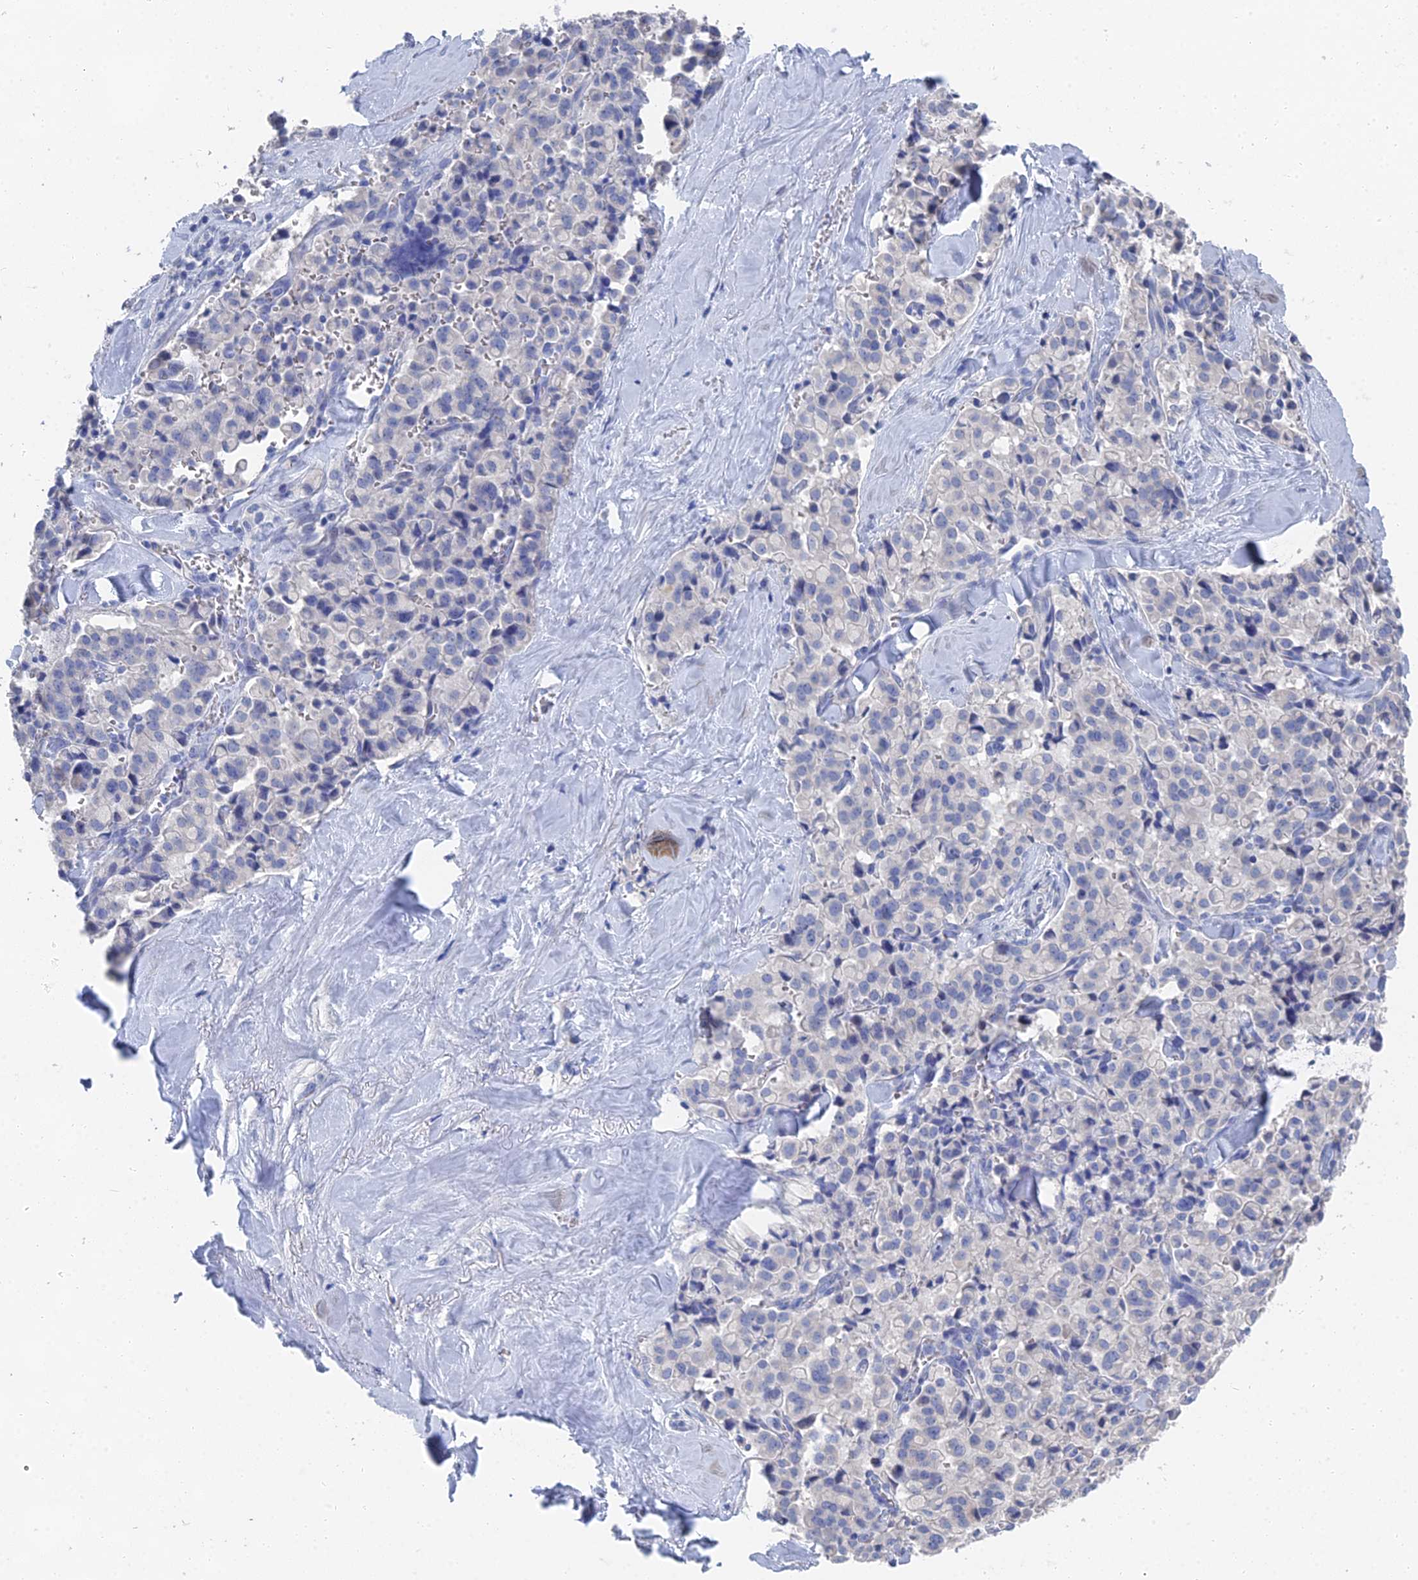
{"staining": {"intensity": "negative", "quantity": "none", "location": "none"}, "tissue": "pancreatic cancer", "cell_type": "Tumor cells", "image_type": "cancer", "snomed": [{"axis": "morphology", "description": "Adenocarcinoma, NOS"}, {"axis": "topography", "description": "Pancreas"}], "caption": "Tumor cells show no significant expression in pancreatic cancer.", "gene": "GFAP", "patient": {"sex": "male", "age": 65}}